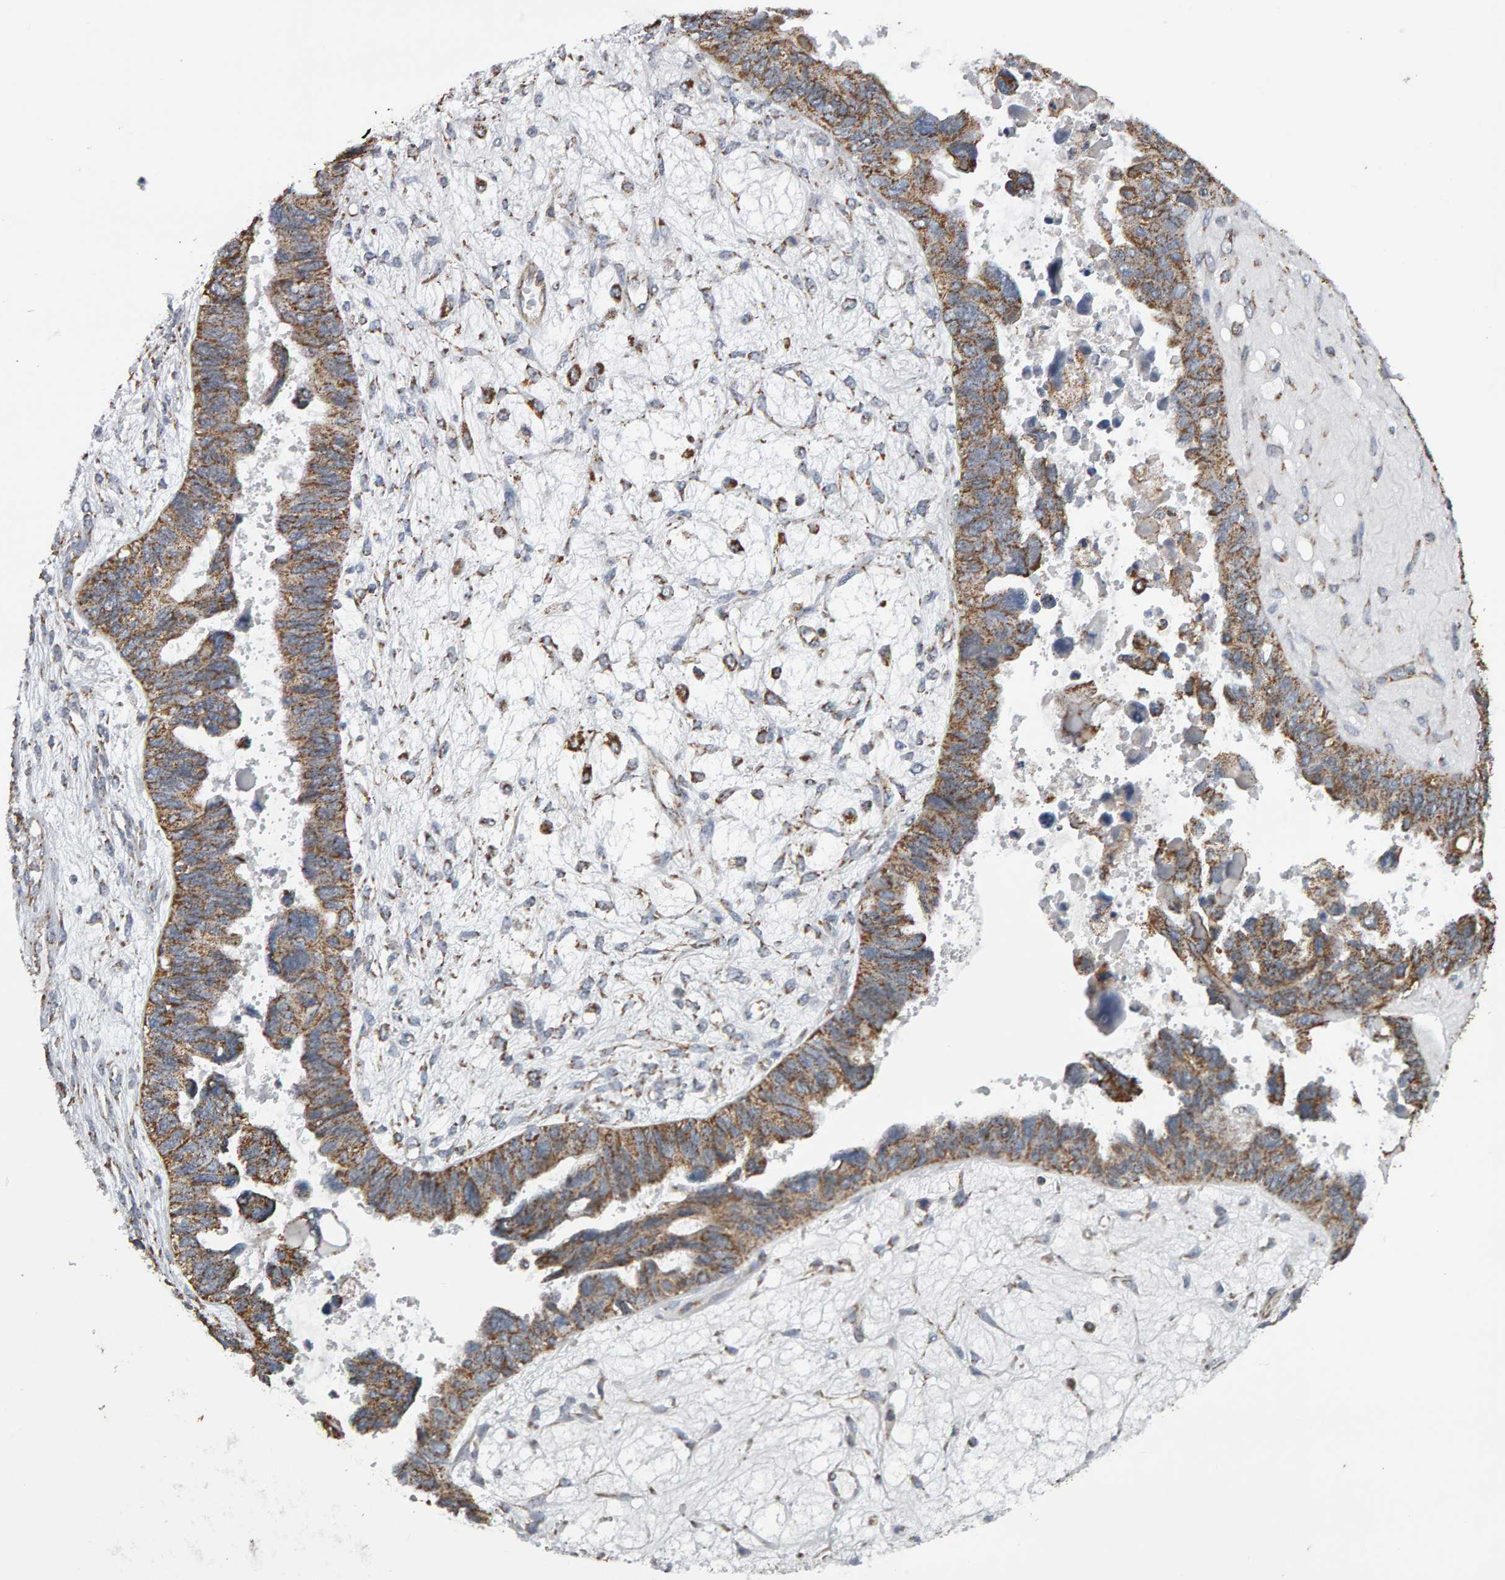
{"staining": {"intensity": "moderate", "quantity": ">75%", "location": "cytoplasmic/membranous"}, "tissue": "ovarian cancer", "cell_type": "Tumor cells", "image_type": "cancer", "snomed": [{"axis": "morphology", "description": "Cystadenocarcinoma, serous, NOS"}, {"axis": "topography", "description": "Ovary"}], "caption": "Ovarian cancer (serous cystadenocarcinoma) tissue exhibits moderate cytoplasmic/membranous positivity in approximately >75% of tumor cells, visualized by immunohistochemistry.", "gene": "TOM1L1", "patient": {"sex": "female", "age": 79}}